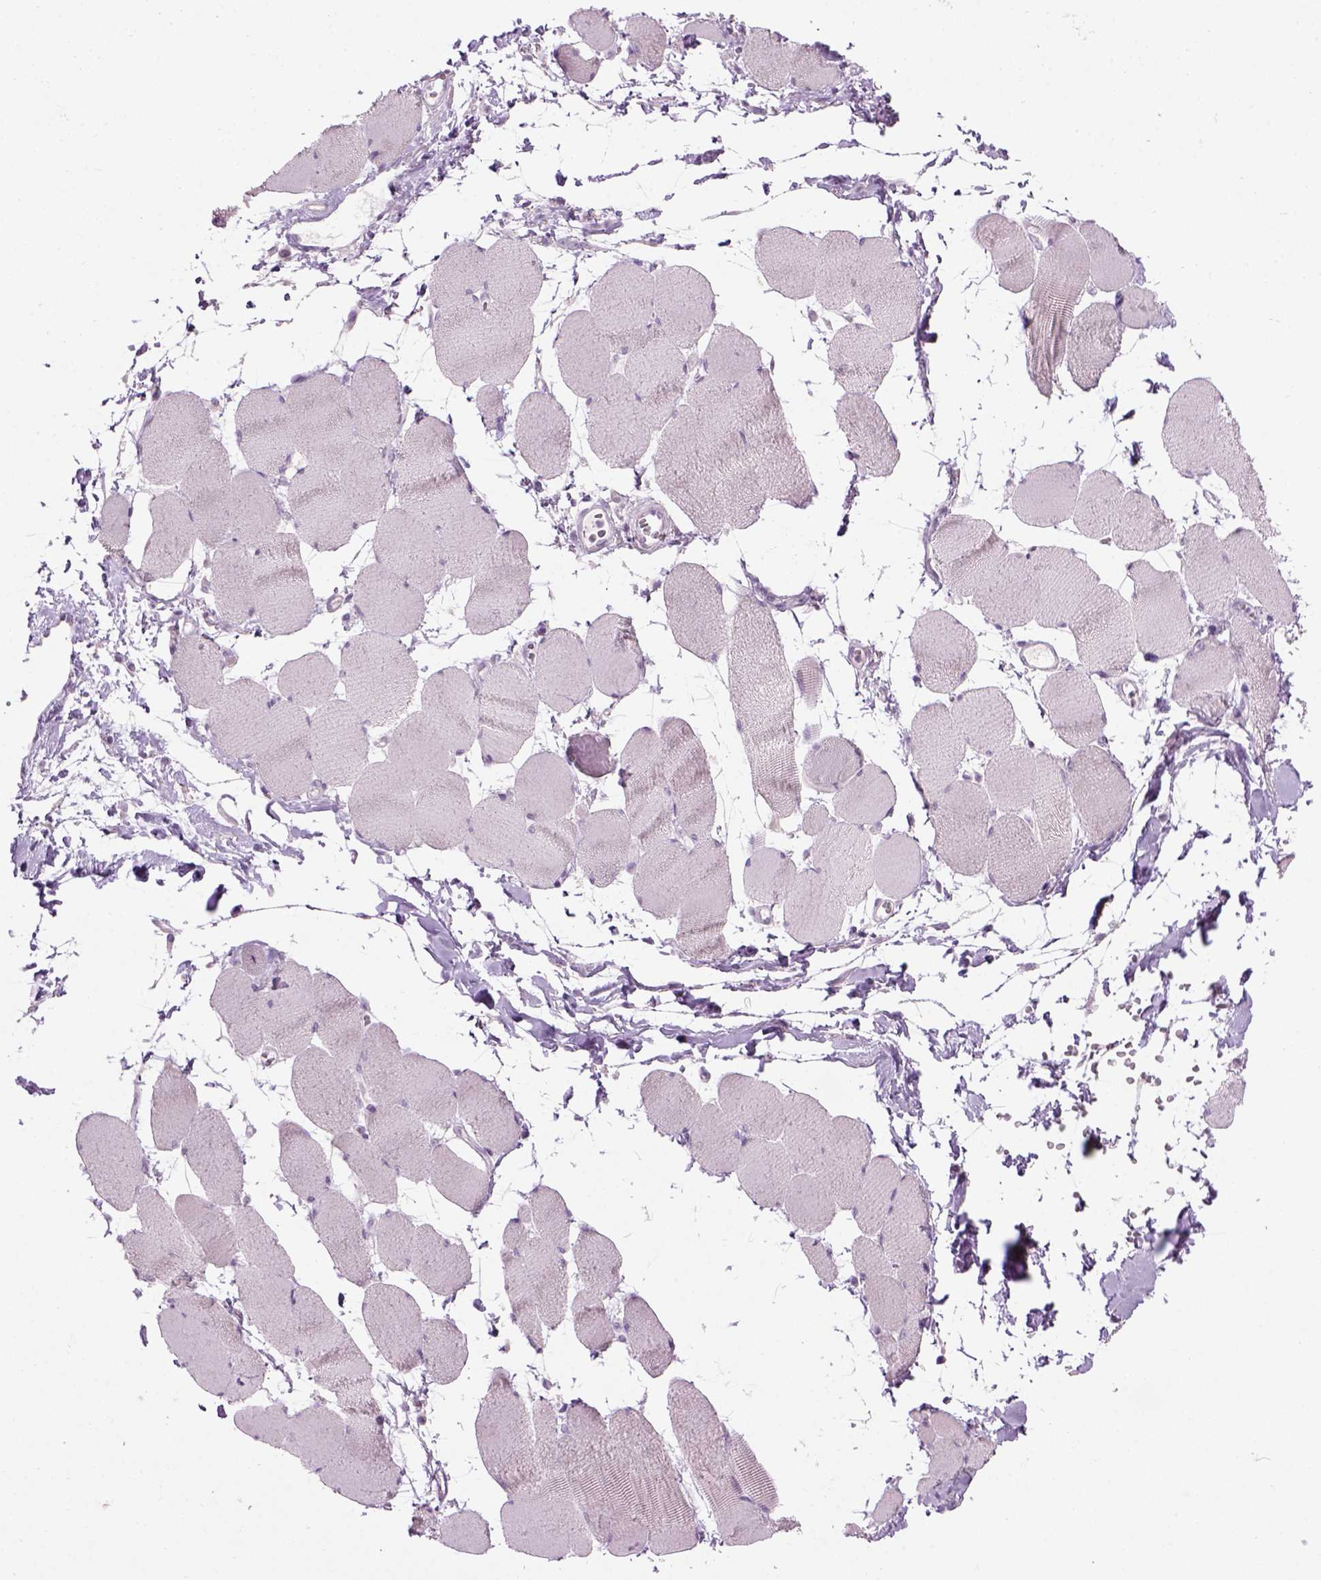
{"staining": {"intensity": "negative", "quantity": "none", "location": "none"}, "tissue": "skeletal muscle", "cell_type": "Myocytes", "image_type": "normal", "snomed": [{"axis": "morphology", "description": "Normal tissue, NOS"}, {"axis": "topography", "description": "Skeletal muscle"}], "caption": "Immunohistochemistry (IHC) of benign human skeletal muscle demonstrates no positivity in myocytes.", "gene": "GABRB2", "patient": {"sex": "female", "age": 75}}